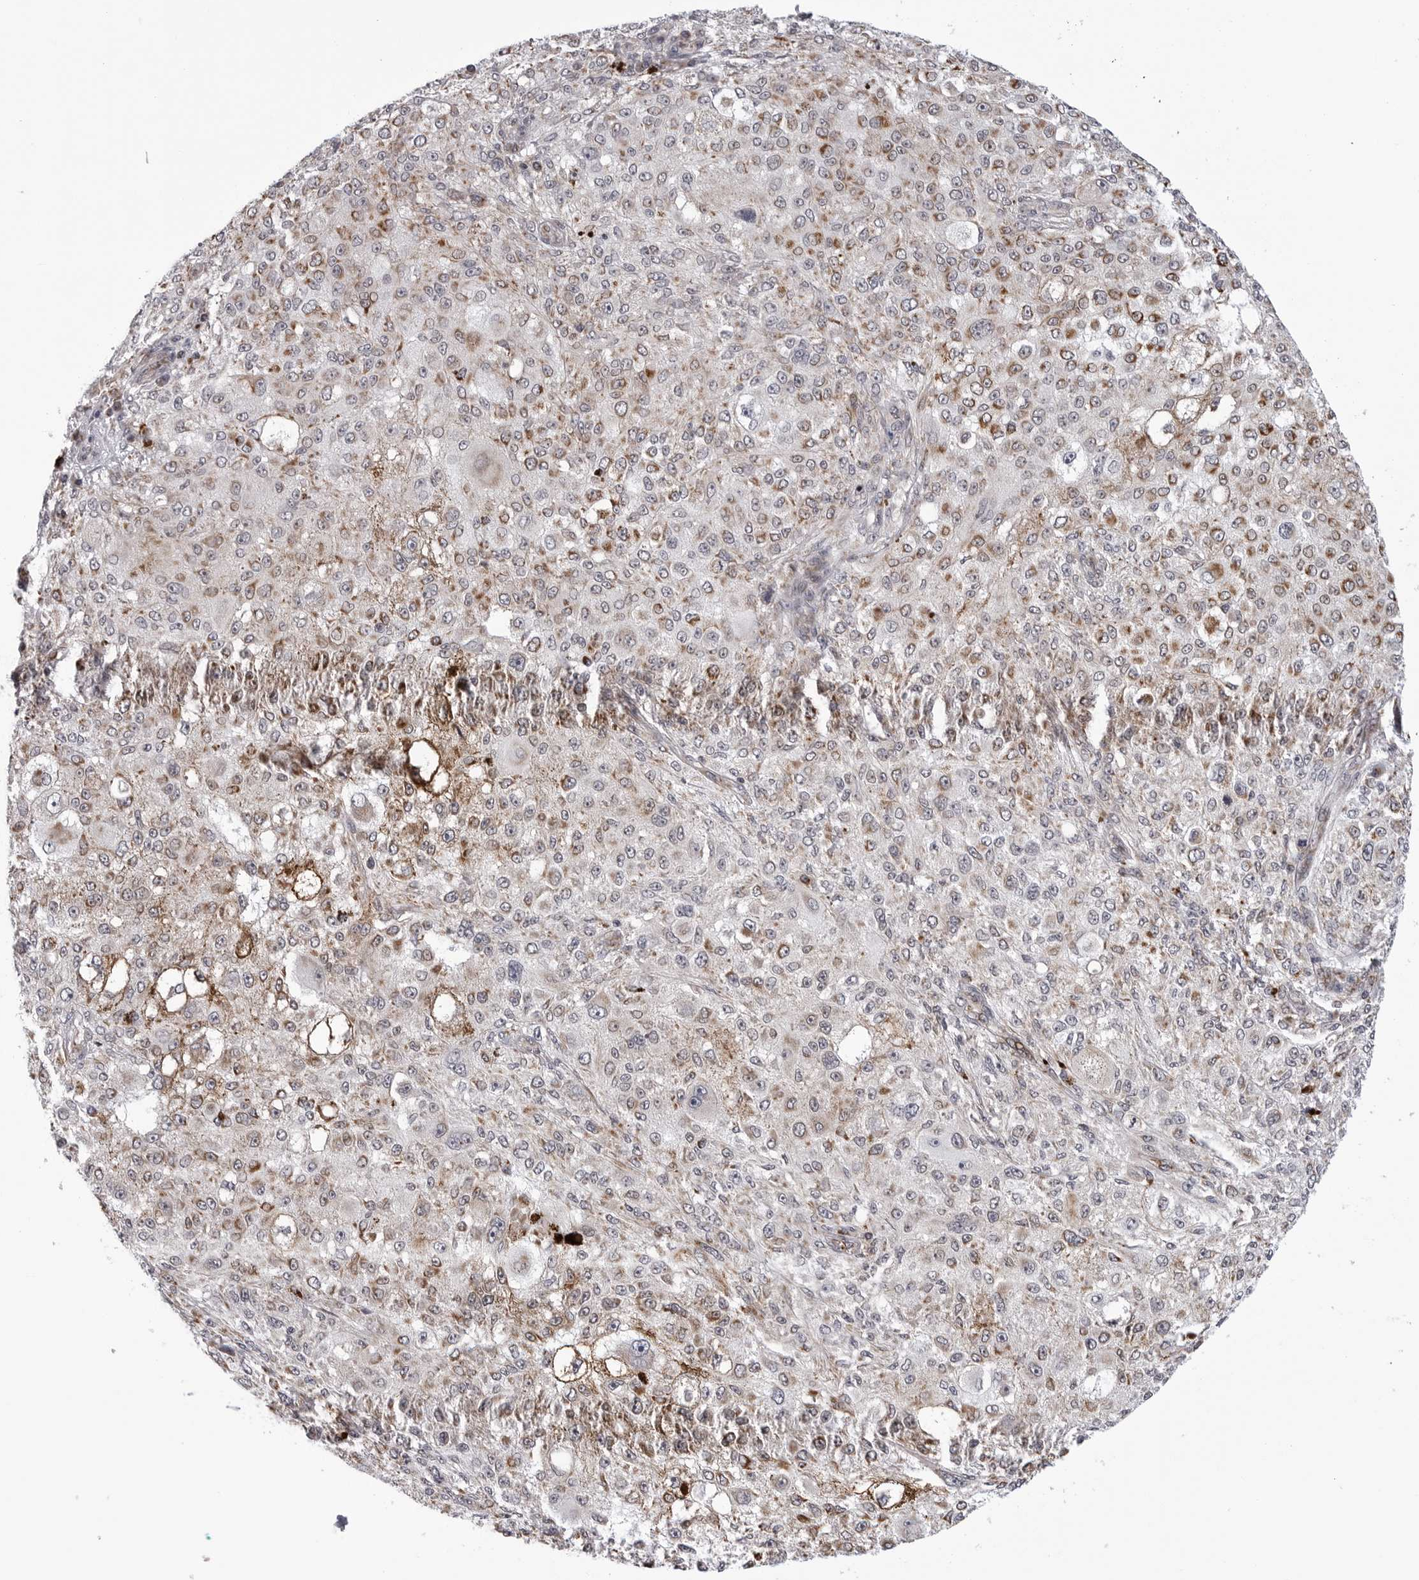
{"staining": {"intensity": "moderate", "quantity": ">75%", "location": "cytoplasmic/membranous"}, "tissue": "melanoma", "cell_type": "Tumor cells", "image_type": "cancer", "snomed": [{"axis": "morphology", "description": "Necrosis, NOS"}, {"axis": "morphology", "description": "Malignant melanoma, NOS"}, {"axis": "topography", "description": "Skin"}], "caption": "Immunohistochemical staining of malignant melanoma exhibits moderate cytoplasmic/membranous protein staining in approximately >75% of tumor cells.", "gene": "CDK20", "patient": {"sex": "female", "age": 87}}